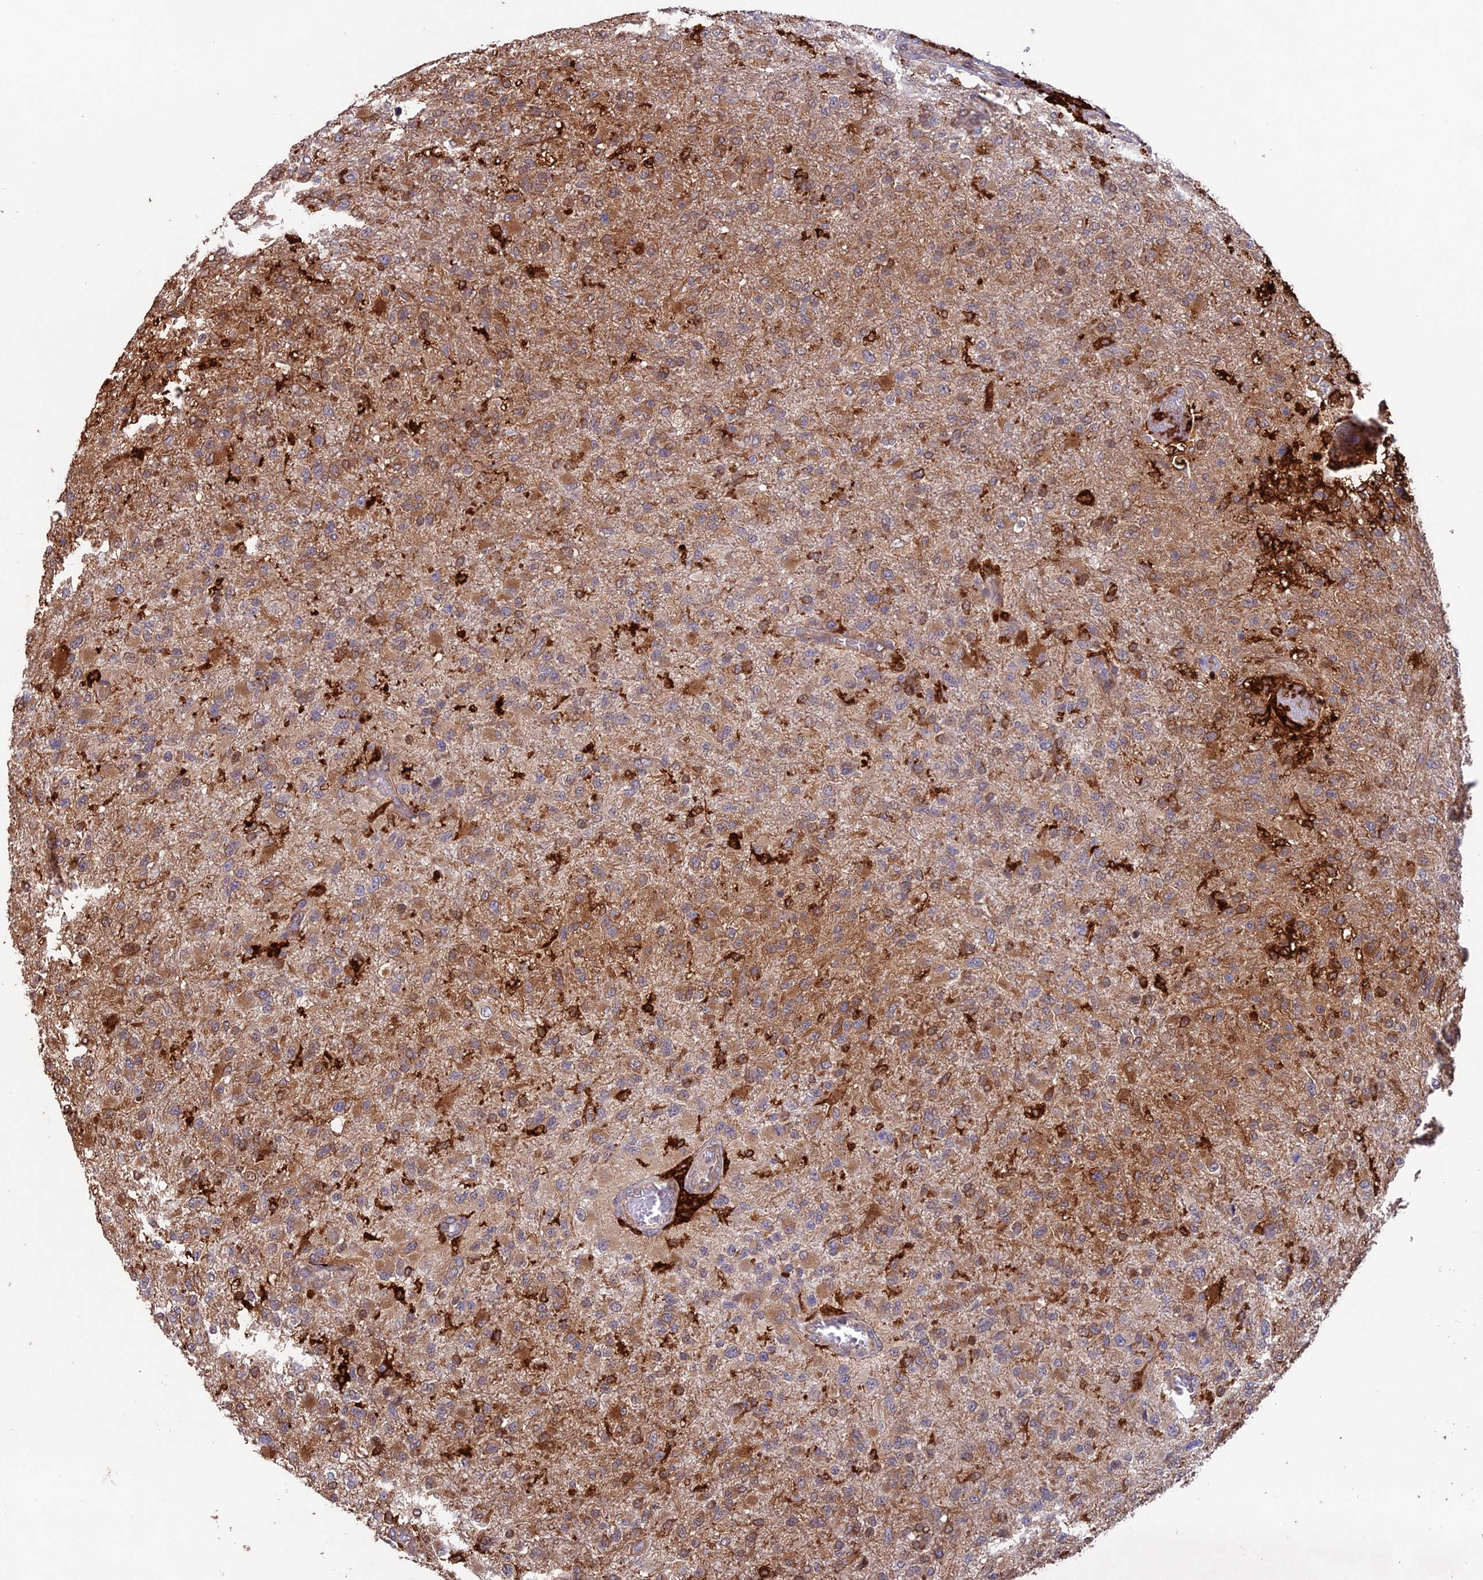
{"staining": {"intensity": "moderate", "quantity": ">75%", "location": "cytoplasmic/membranous"}, "tissue": "glioma", "cell_type": "Tumor cells", "image_type": "cancer", "snomed": [{"axis": "morphology", "description": "Glioma, malignant, High grade"}, {"axis": "topography", "description": "Brain"}], "caption": "Immunohistochemistry photomicrograph of neoplastic tissue: human malignant glioma (high-grade) stained using IHC shows medium levels of moderate protein expression localized specifically in the cytoplasmic/membranous of tumor cells, appearing as a cytoplasmic/membranous brown color.", "gene": "MAST2", "patient": {"sex": "female", "age": 74}}